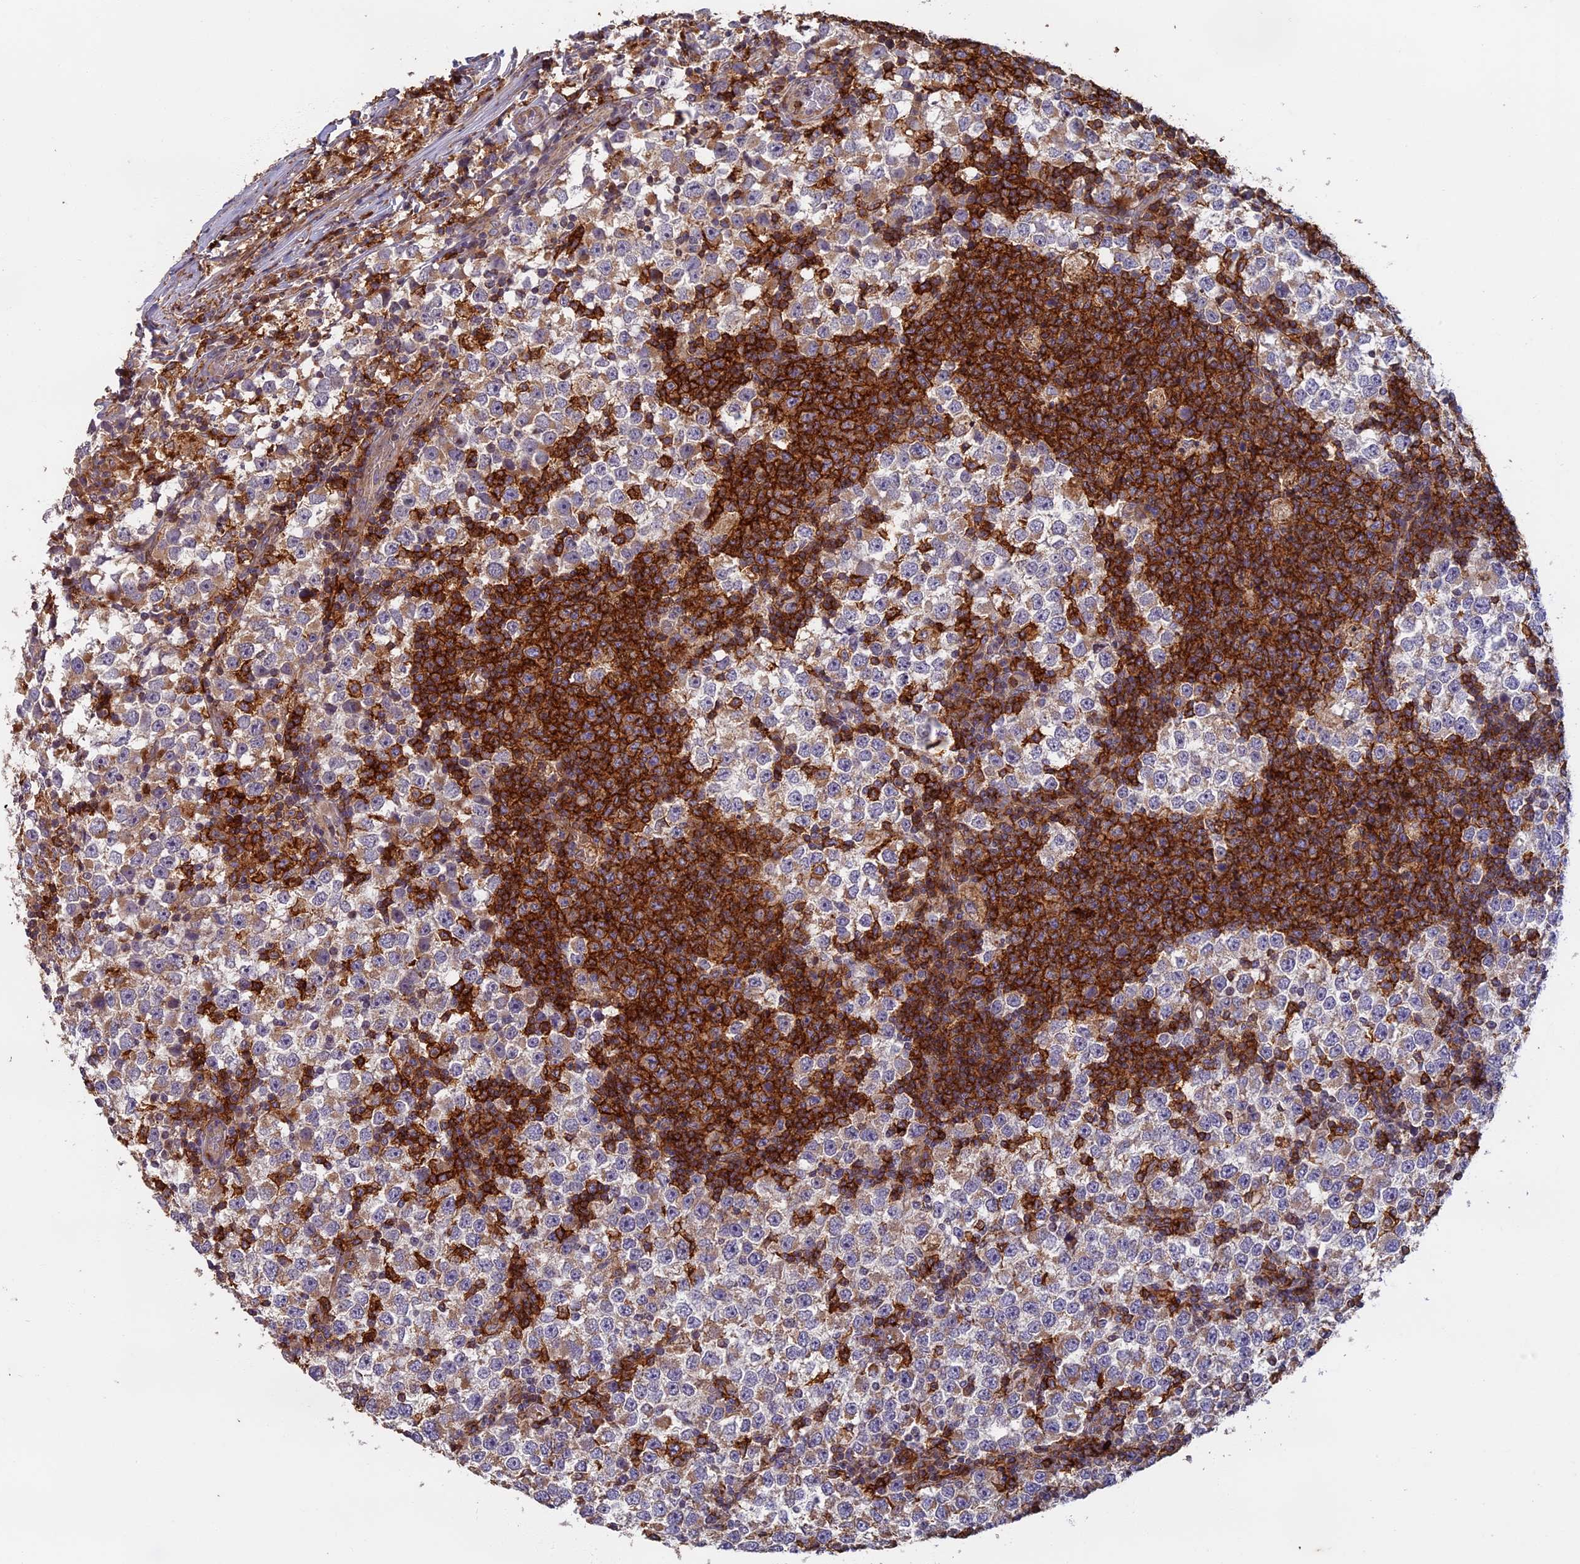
{"staining": {"intensity": "moderate", "quantity": "25%-75%", "location": "cytoplasmic/membranous"}, "tissue": "testis cancer", "cell_type": "Tumor cells", "image_type": "cancer", "snomed": [{"axis": "morphology", "description": "Seminoma, NOS"}, {"axis": "topography", "description": "Testis"}], "caption": "Protein analysis of seminoma (testis) tissue displays moderate cytoplasmic/membranous positivity in approximately 25%-75% of tumor cells.", "gene": "EDAR", "patient": {"sex": "male", "age": 65}}